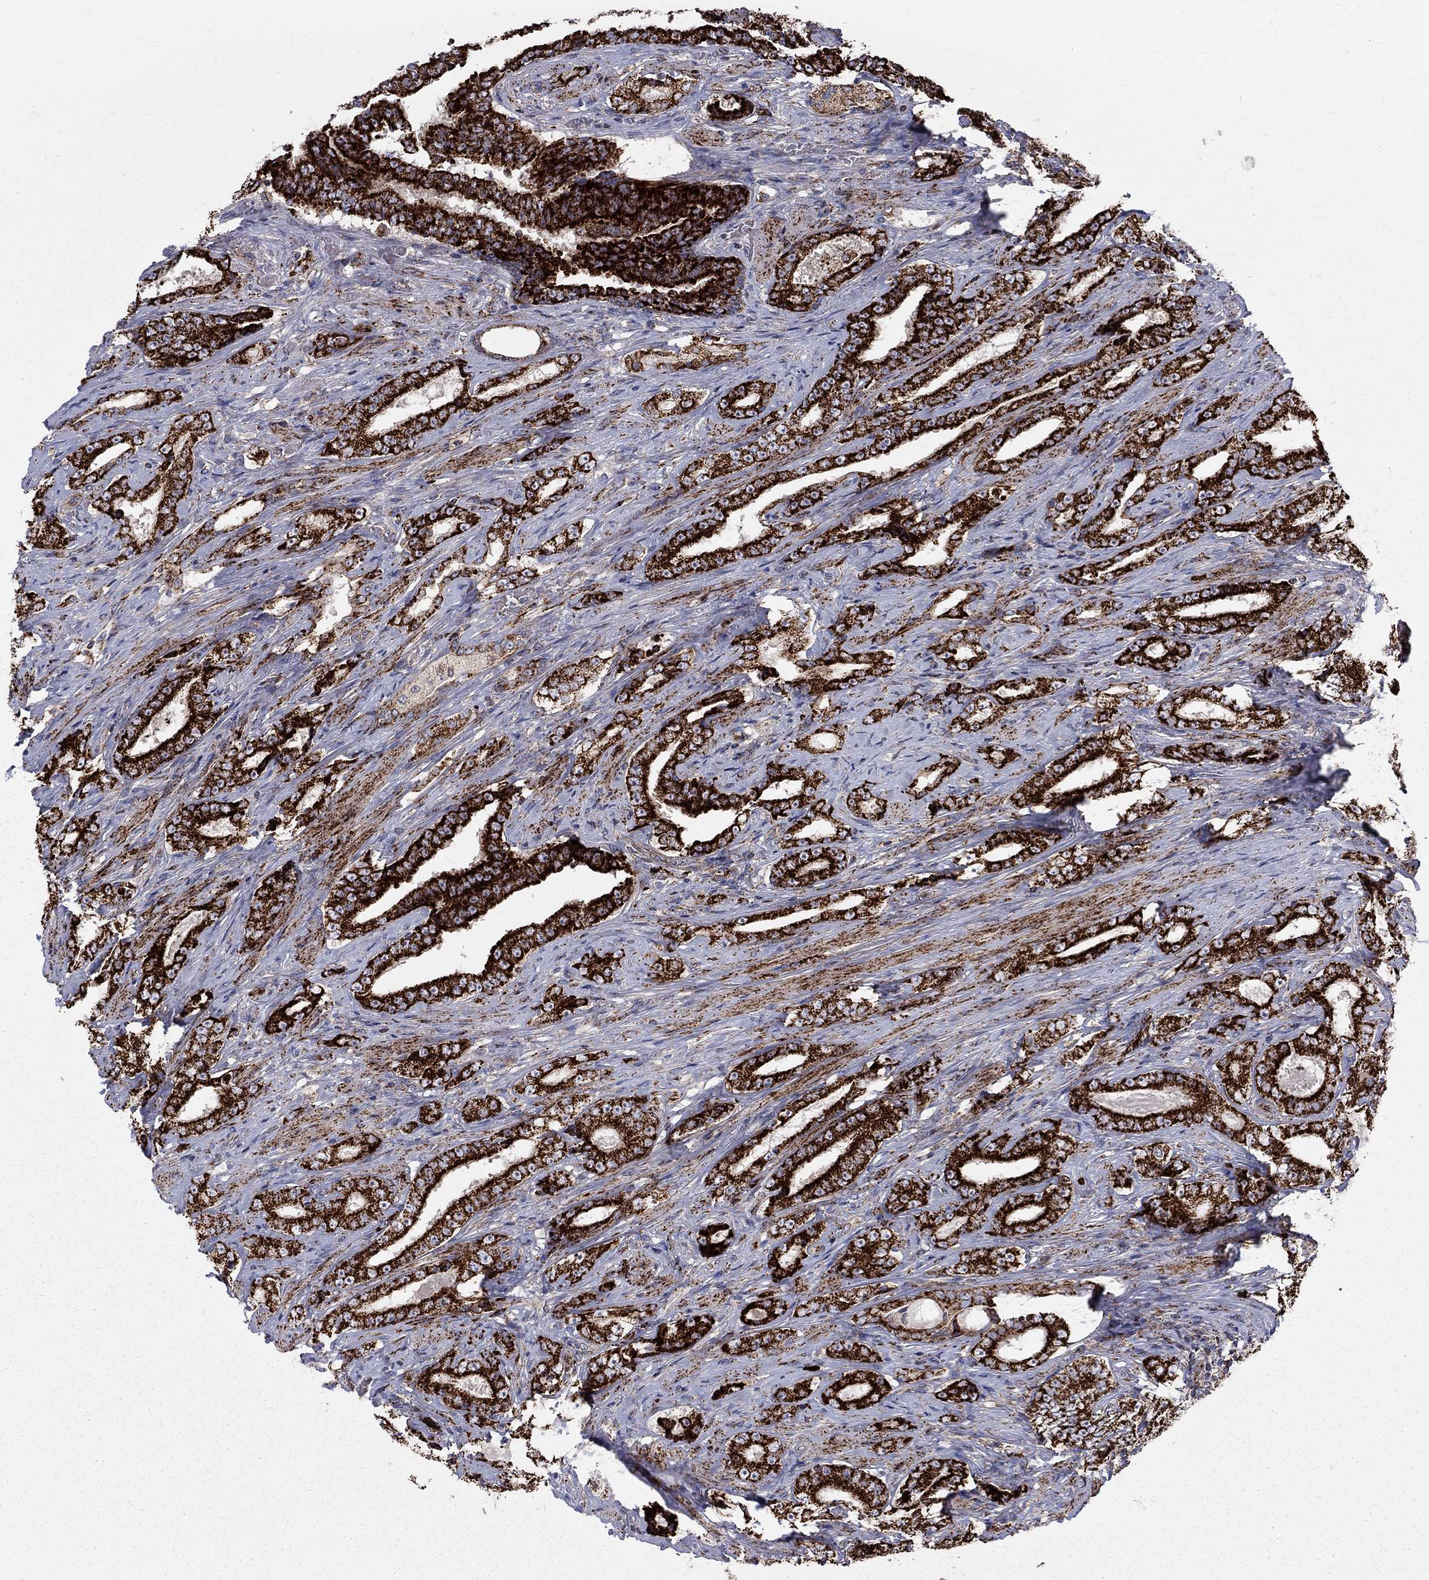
{"staining": {"intensity": "strong", "quantity": ">75%", "location": "cytoplasmic/membranous"}, "tissue": "prostate cancer", "cell_type": "Tumor cells", "image_type": "cancer", "snomed": [{"axis": "morphology", "description": "Adenocarcinoma, Low grade"}, {"axis": "topography", "description": "Prostate and seminal vesicle, NOS"}], "caption": "There is high levels of strong cytoplasmic/membranous expression in tumor cells of prostate cancer (low-grade adenocarcinoma), as demonstrated by immunohistochemical staining (brown color).", "gene": "ALDH1B1", "patient": {"sex": "male", "age": 61}}